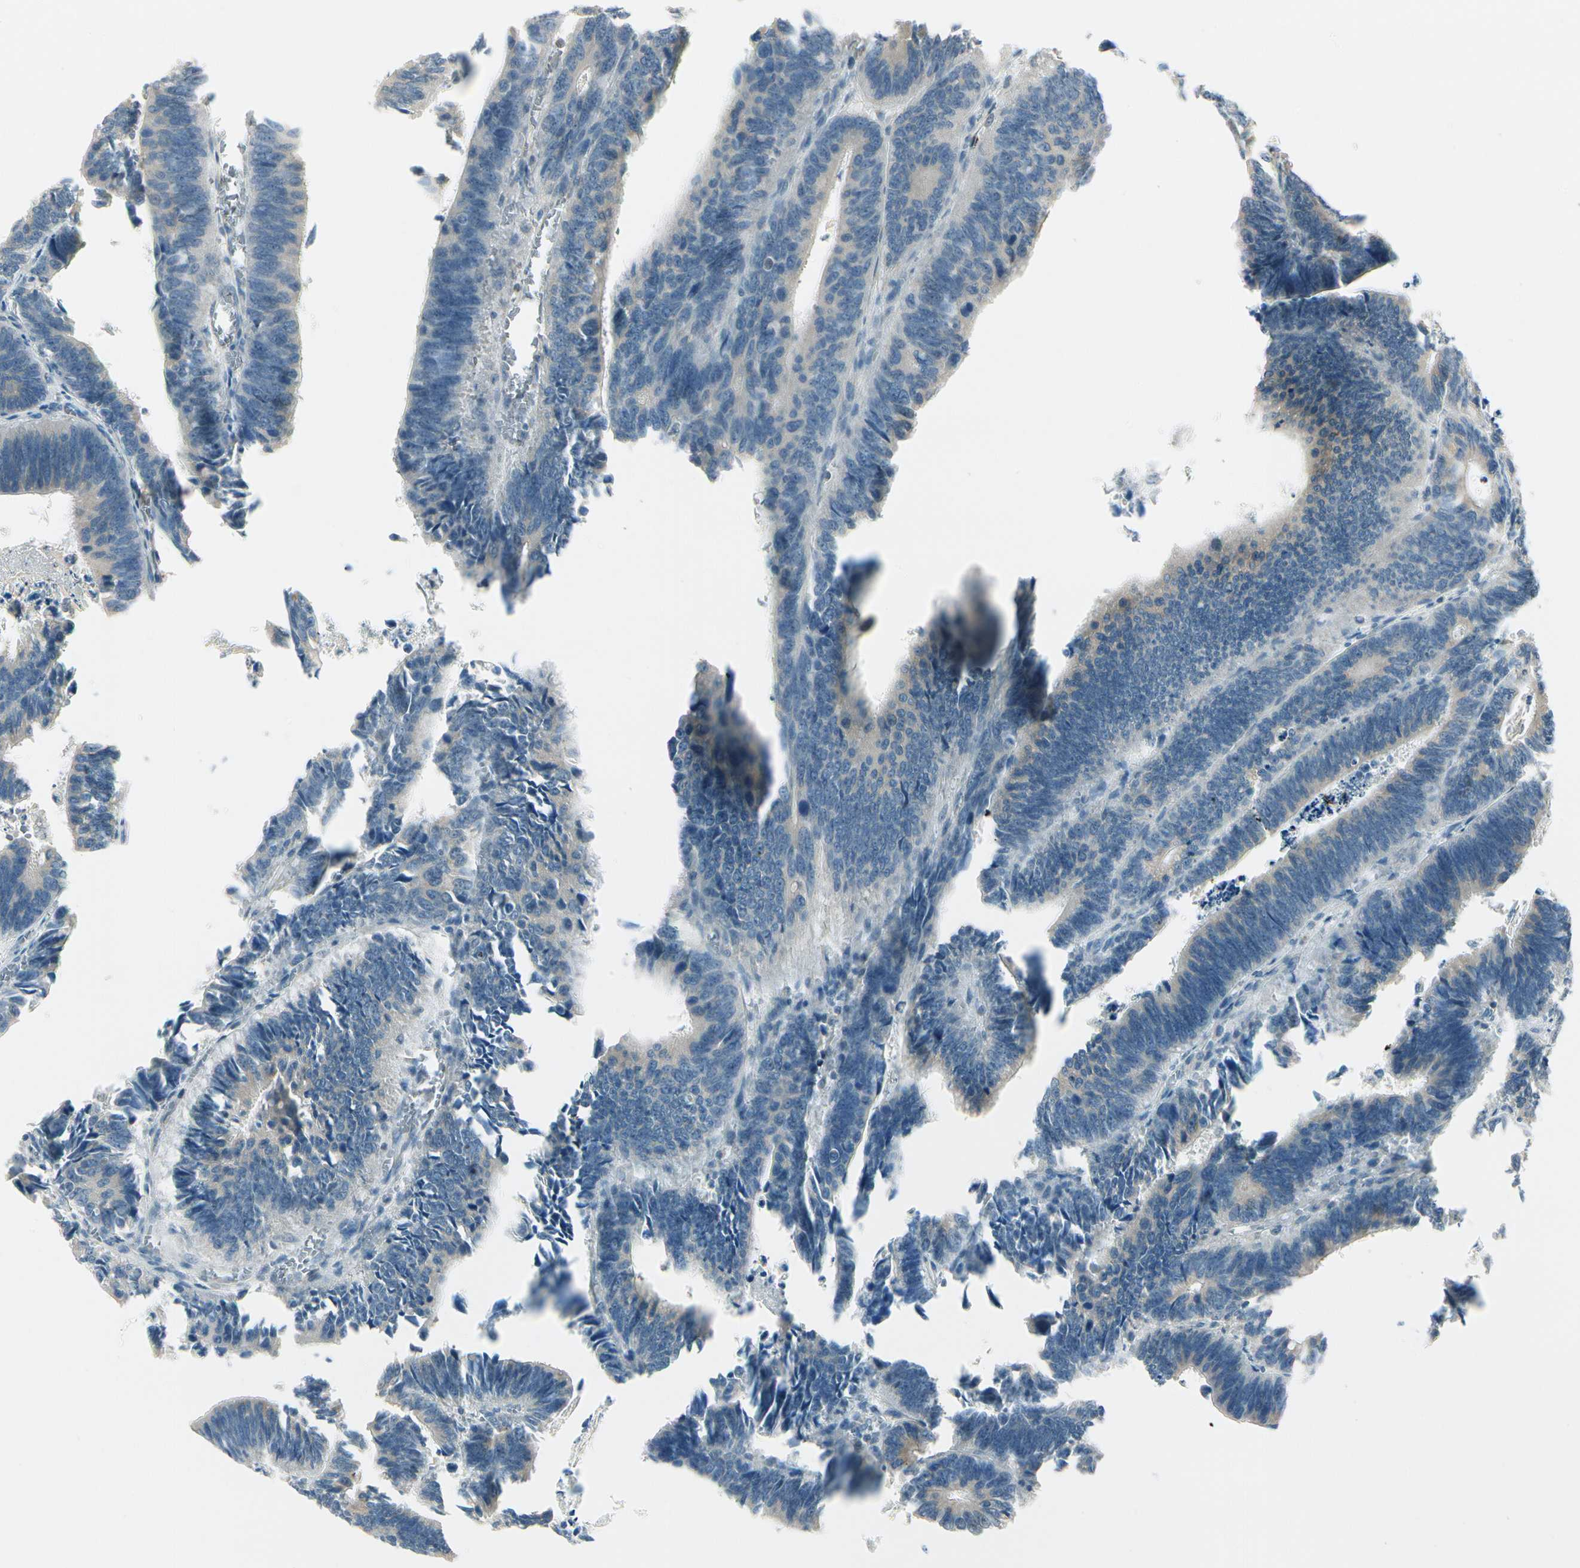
{"staining": {"intensity": "weak", "quantity": "<25%", "location": "cytoplasmic/membranous"}, "tissue": "colorectal cancer", "cell_type": "Tumor cells", "image_type": "cancer", "snomed": [{"axis": "morphology", "description": "Adenocarcinoma, NOS"}, {"axis": "topography", "description": "Colon"}], "caption": "Immunohistochemistry histopathology image of neoplastic tissue: adenocarcinoma (colorectal) stained with DAB (3,3'-diaminobenzidine) exhibits no significant protein expression in tumor cells.", "gene": "BNIP1", "patient": {"sex": "male", "age": 72}}